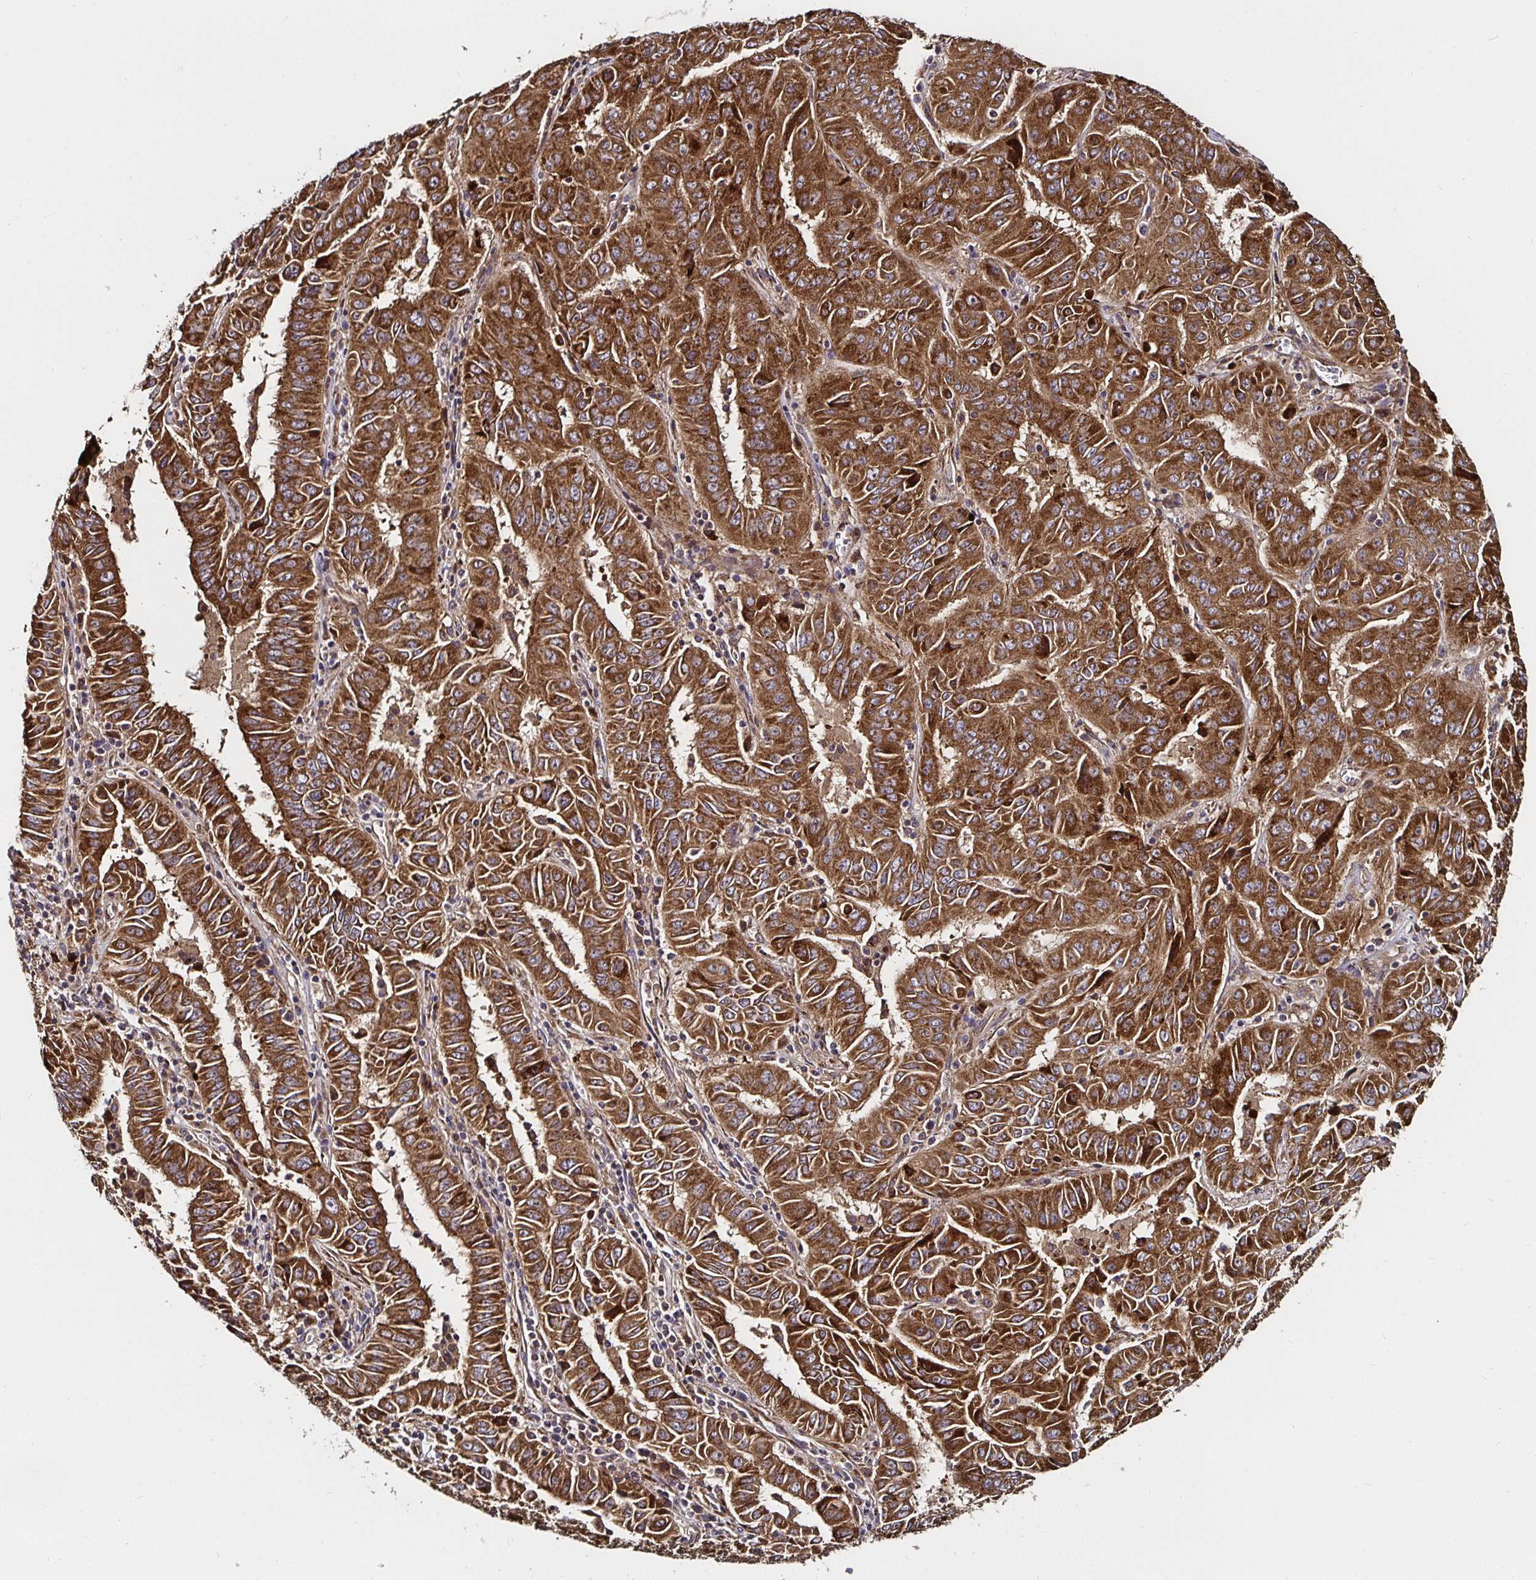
{"staining": {"intensity": "strong", "quantity": ">75%", "location": "cytoplasmic/membranous"}, "tissue": "pancreatic cancer", "cell_type": "Tumor cells", "image_type": "cancer", "snomed": [{"axis": "morphology", "description": "Adenocarcinoma, NOS"}, {"axis": "topography", "description": "Pancreas"}], "caption": "Brown immunohistochemical staining in human pancreatic cancer reveals strong cytoplasmic/membranous expression in about >75% of tumor cells.", "gene": "MLST8", "patient": {"sex": "male", "age": 63}}